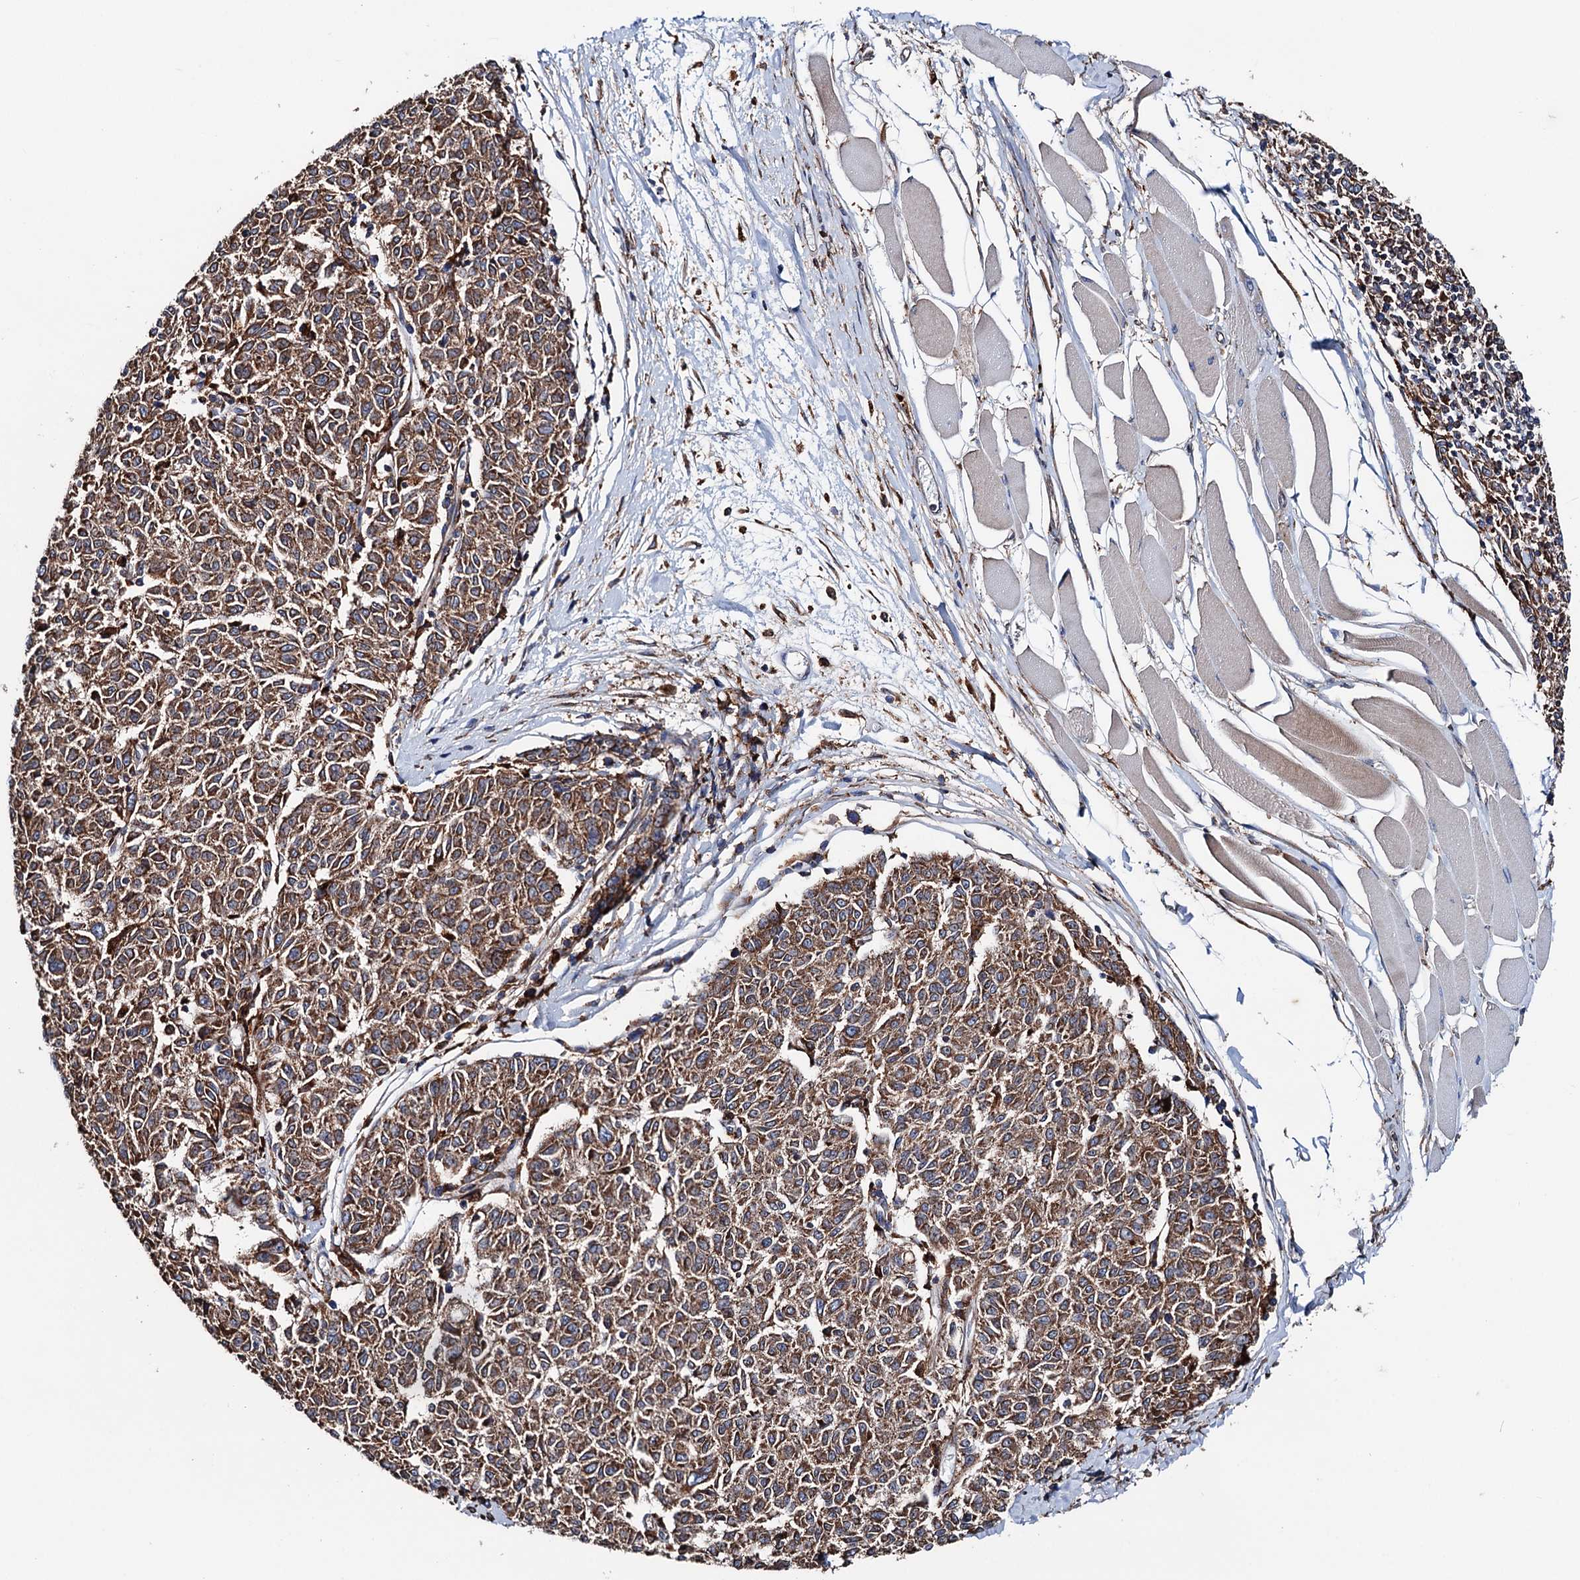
{"staining": {"intensity": "moderate", "quantity": ">75%", "location": "cytoplasmic/membranous"}, "tissue": "melanoma", "cell_type": "Tumor cells", "image_type": "cancer", "snomed": [{"axis": "morphology", "description": "Malignant melanoma, NOS"}, {"axis": "topography", "description": "Skin"}], "caption": "Brown immunohistochemical staining in malignant melanoma shows moderate cytoplasmic/membranous positivity in approximately >75% of tumor cells.", "gene": "ERP29", "patient": {"sex": "female", "age": 72}}